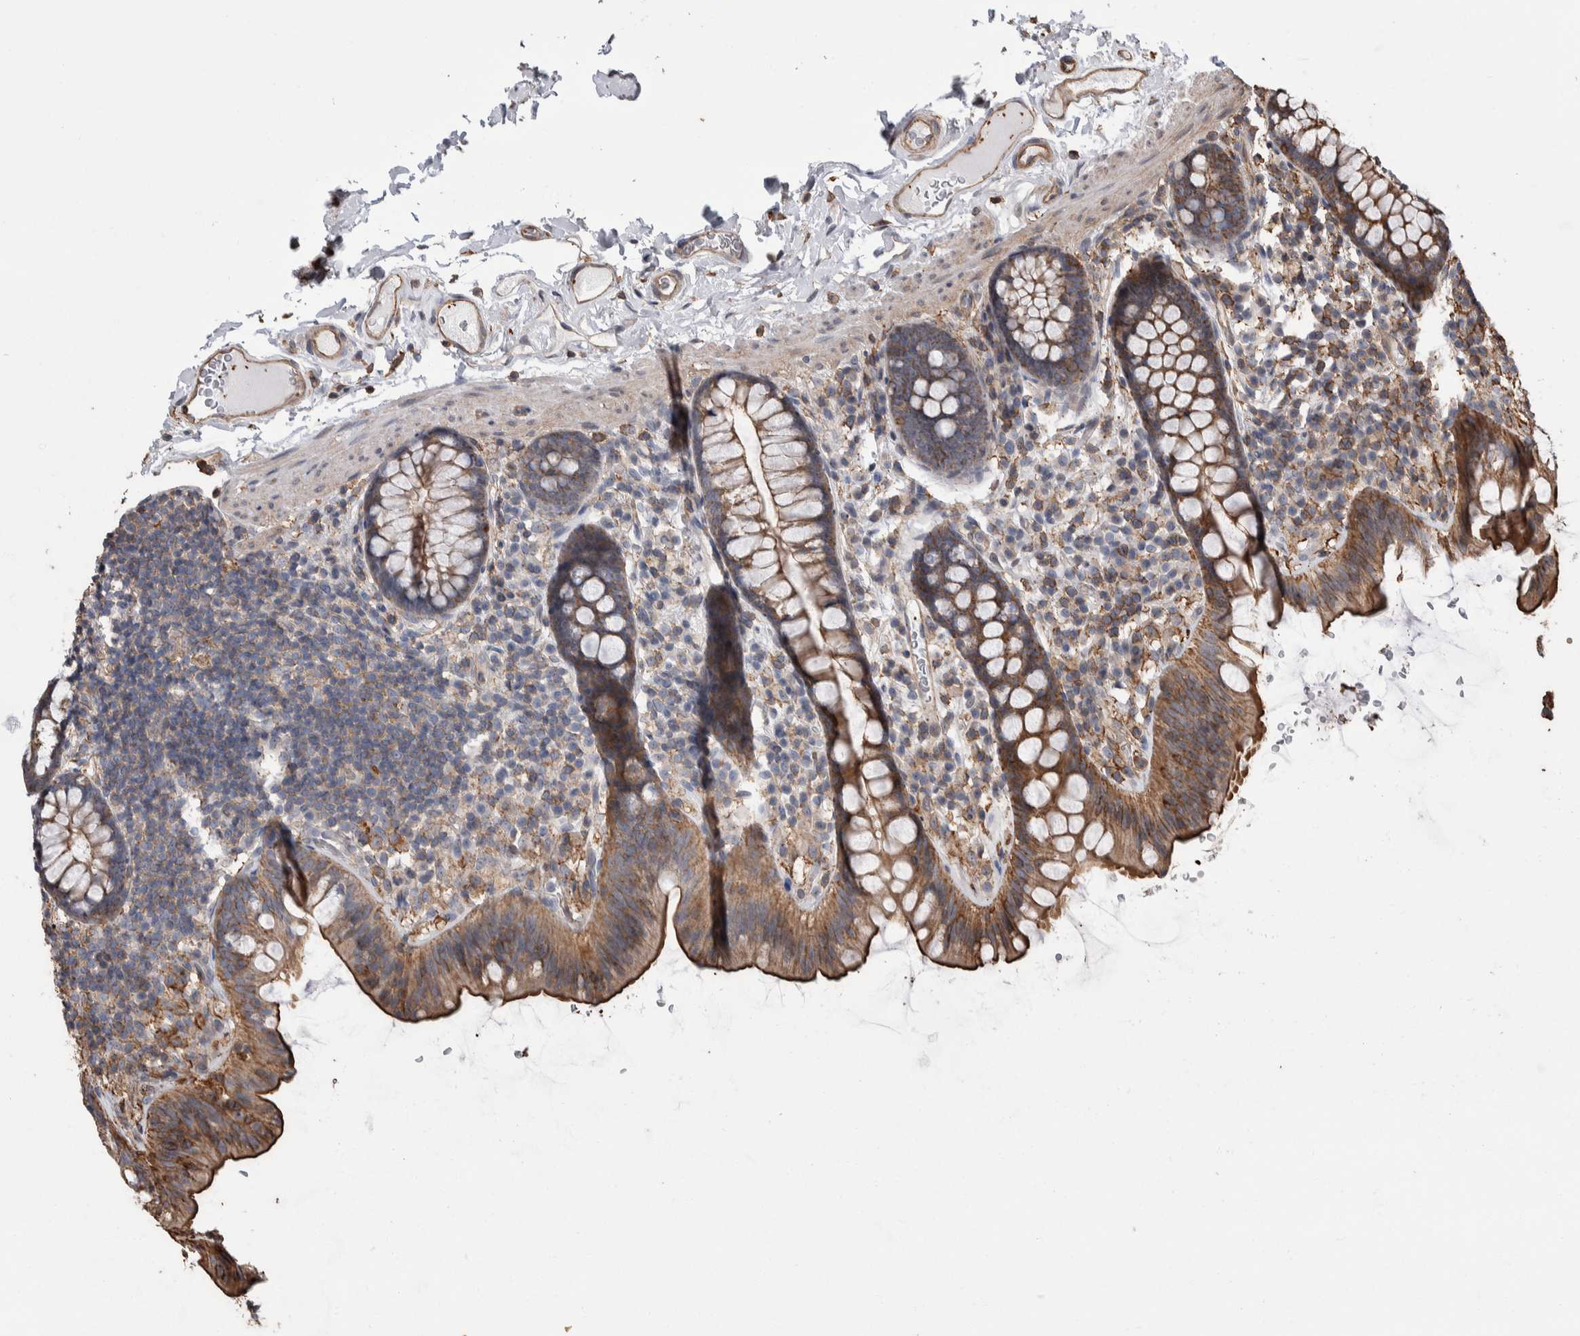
{"staining": {"intensity": "moderate", "quantity": "25%-75%", "location": "cytoplasmic/membranous"}, "tissue": "colon", "cell_type": "Endothelial cells", "image_type": "normal", "snomed": [{"axis": "morphology", "description": "Normal tissue, NOS"}, {"axis": "topography", "description": "Colon"}], "caption": "Colon stained with immunohistochemistry demonstrates moderate cytoplasmic/membranous staining in about 25%-75% of endothelial cells.", "gene": "ENPP2", "patient": {"sex": "female", "age": 80}}